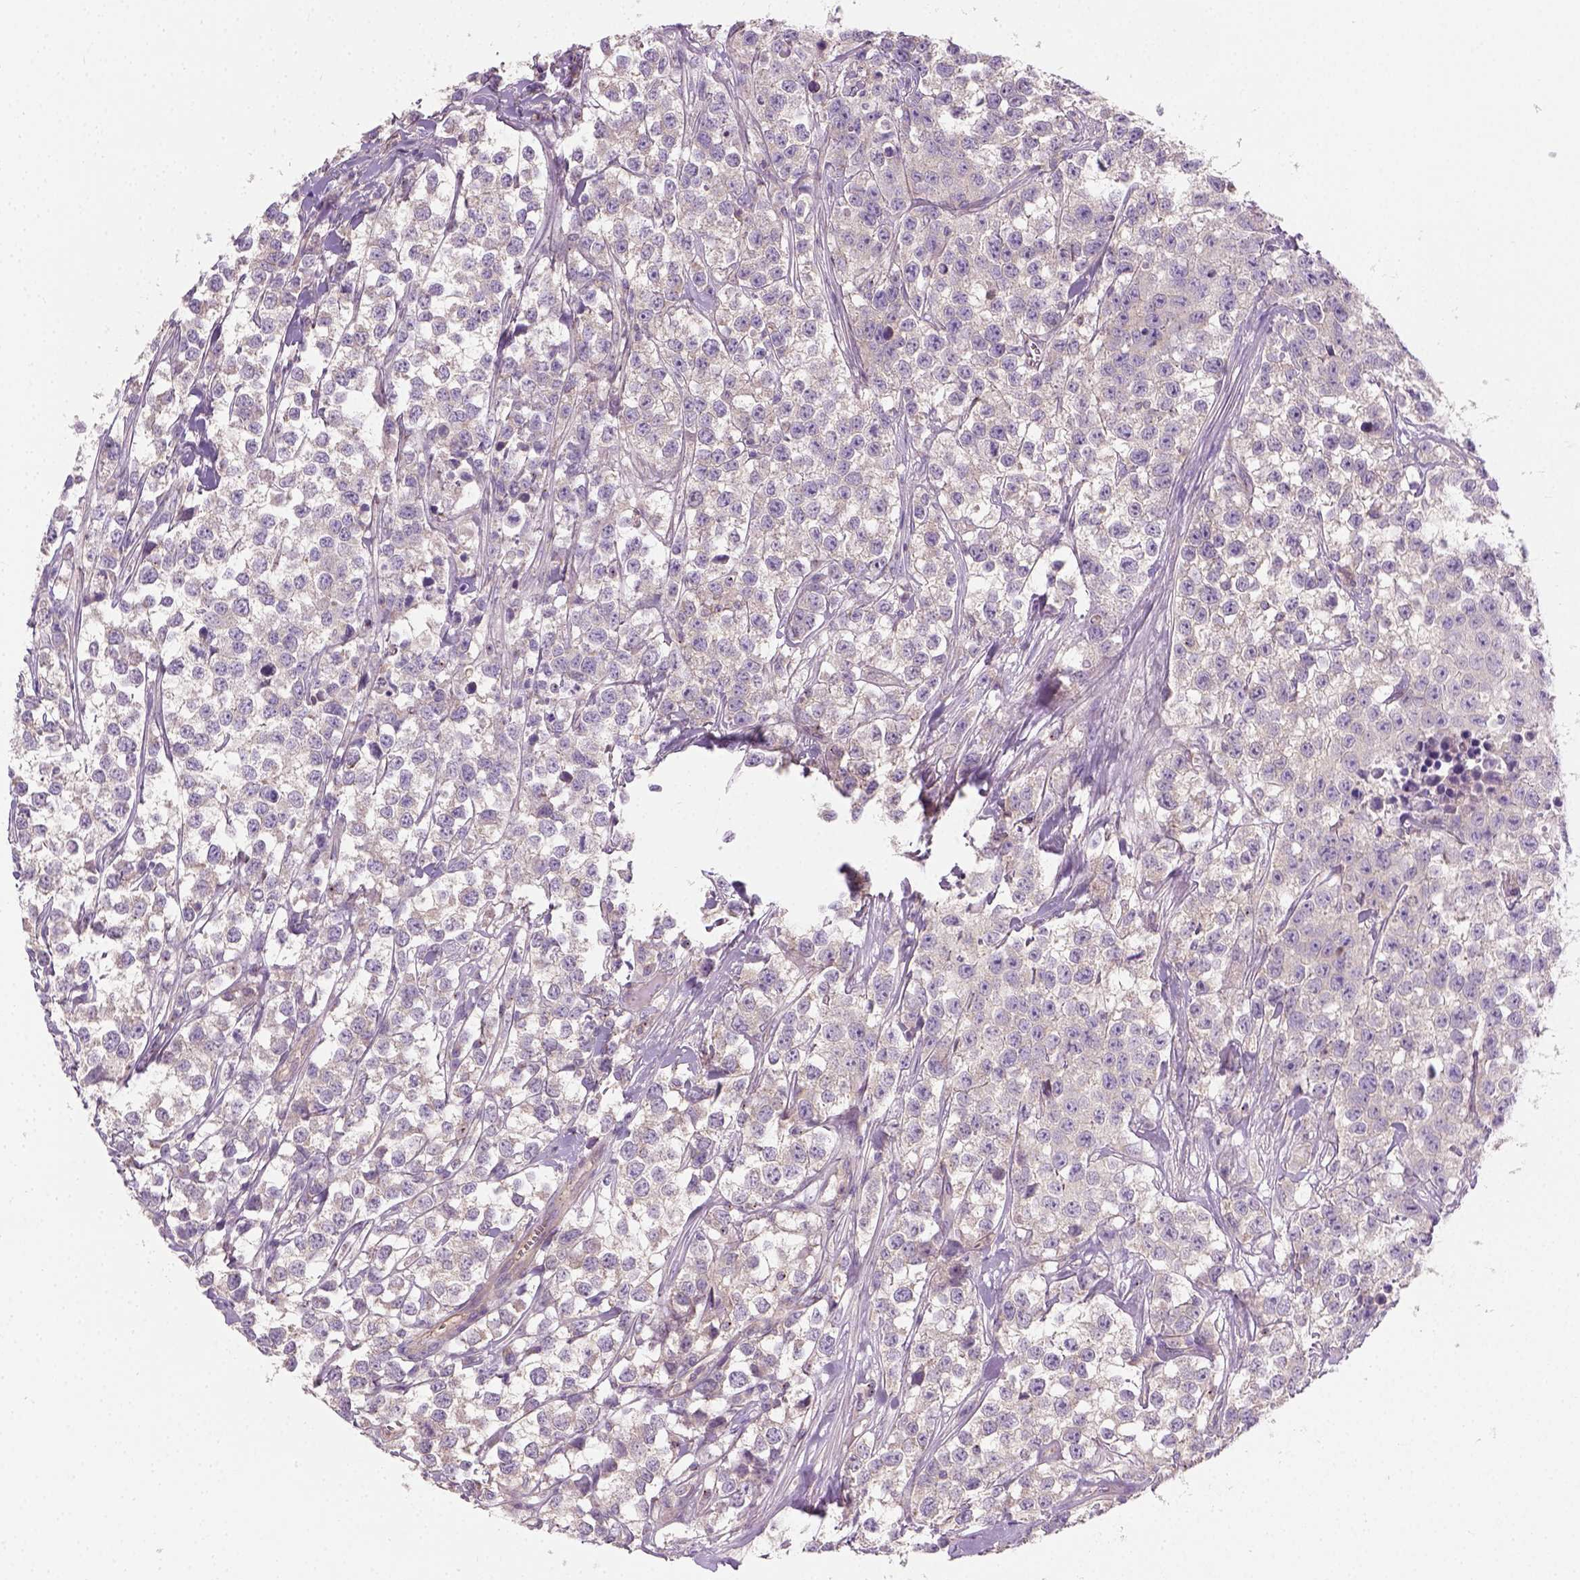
{"staining": {"intensity": "weak", "quantity": "25%-75%", "location": "cytoplasmic/membranous"}, "tissue": "testis cancer", "cell_type": "Tumor cells", "image_type": "cancer", "snomed": [{"axis": "morphology", "description": "Seminoma, NOS"}, {"axis": "topography", "description": "Testis"}], "caption": "Human testis cancer (seminoma) stained with a protein marker exhibits weak staining in tumor cells.", "gene": "CRACR2A", "patient": {"sex": "male", "age": 59}}